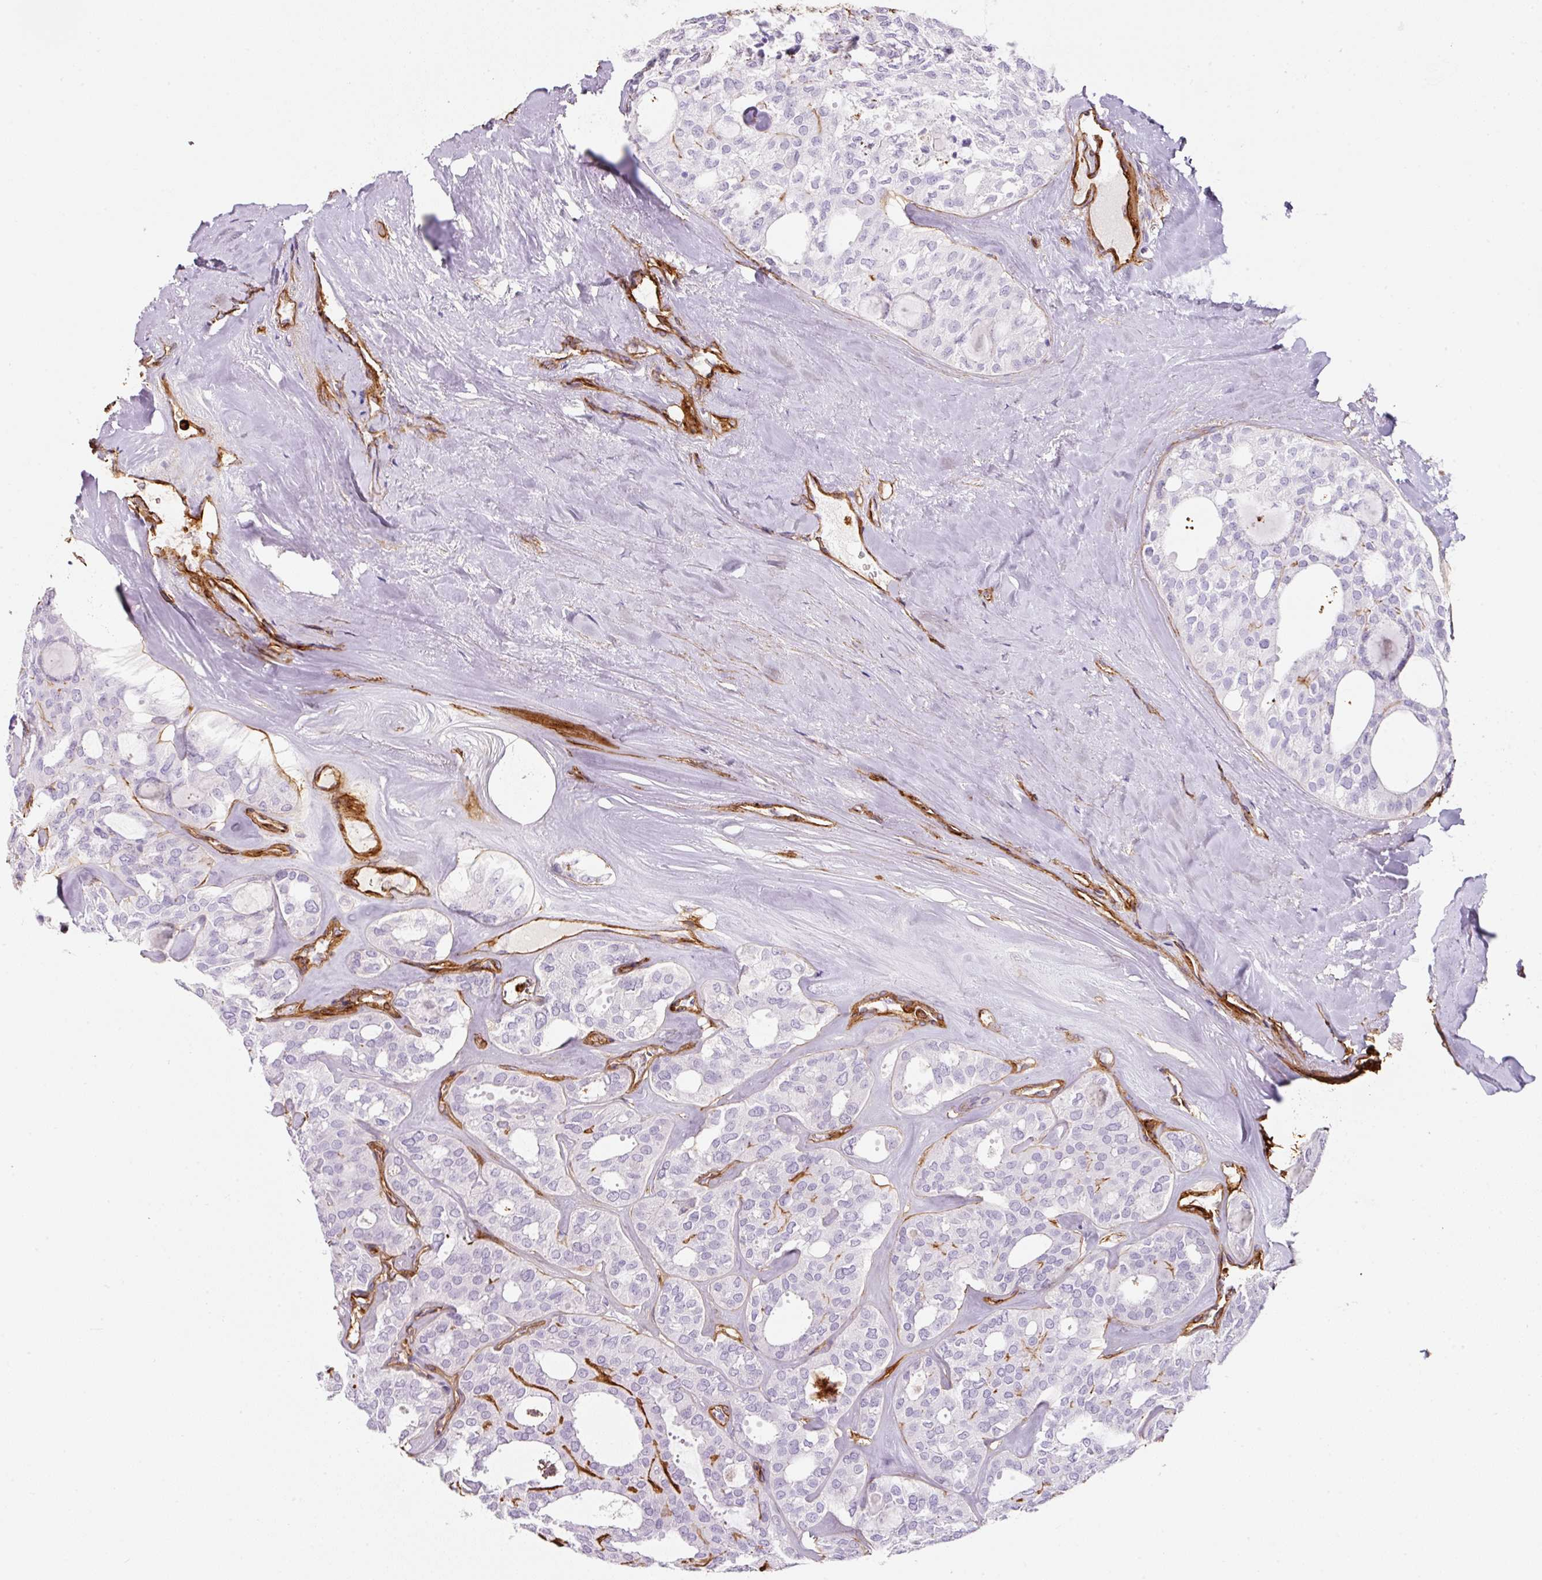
{"staining": {"intensity": "negative", "quantity": "none", "location": "none"}, "tissue": "thyroid cancer", "cell_type": "Tumor cells", "image_type": "cancer", "snomed": [{"axis": "morphology", "description": "Follicular adenoma carcinoma, NOS"}, {"axis": "topography", "description": "Thyroid gland"}], "caption": "Tumor cells are negative for brown protein staining in thyroid follicular adenoma carcinoma. (DAB (3,3'-diaminobenzidine) immunohistochemistry visualized using brightfield microscopy, high magnification).", "gene": "LOXL4", "patient": {"sex": "male", "age": 75}}